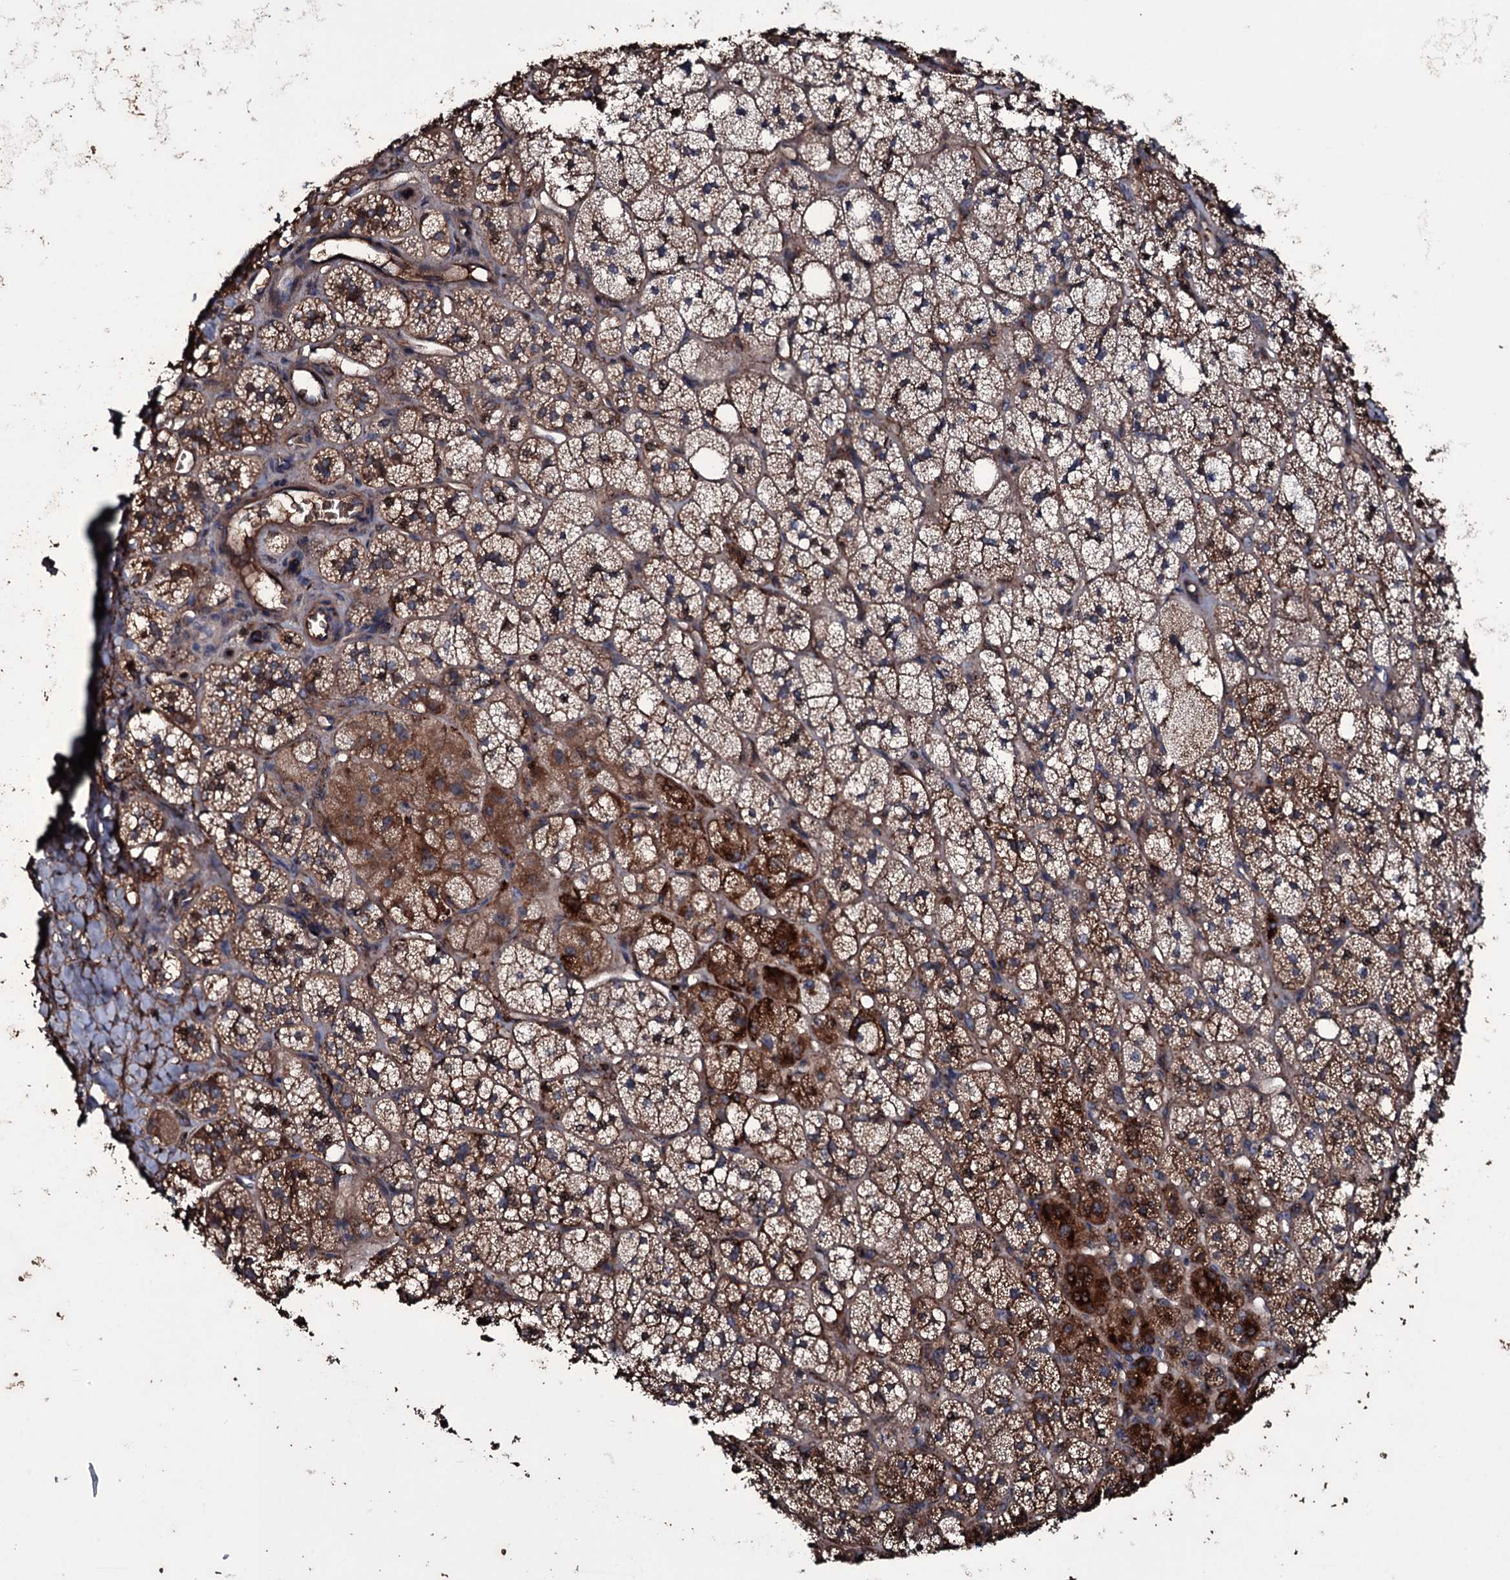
{"staining": {"intensity": "moderate", "quantity": ">75%", "location": "cytoplasmic/membranous"}, "tissue": "adrenal gland", "cell_type": "Glandular cells", "image_type": "normal", "snomed": [{"axis": "morphology", "description": "Normal tissue, NOS"}, {"axis": "topography", "description": "Adrenal gland"}], "caption": "Approximately >75% of glandular cells in unremarkable adrenal gland exhibit moderate cytoplasmic/membranous protein staining as visualized by brown immunohistochemical staining.", "gene": "ZSWIM8", "patient": {"sex": "male", "age": 61}}